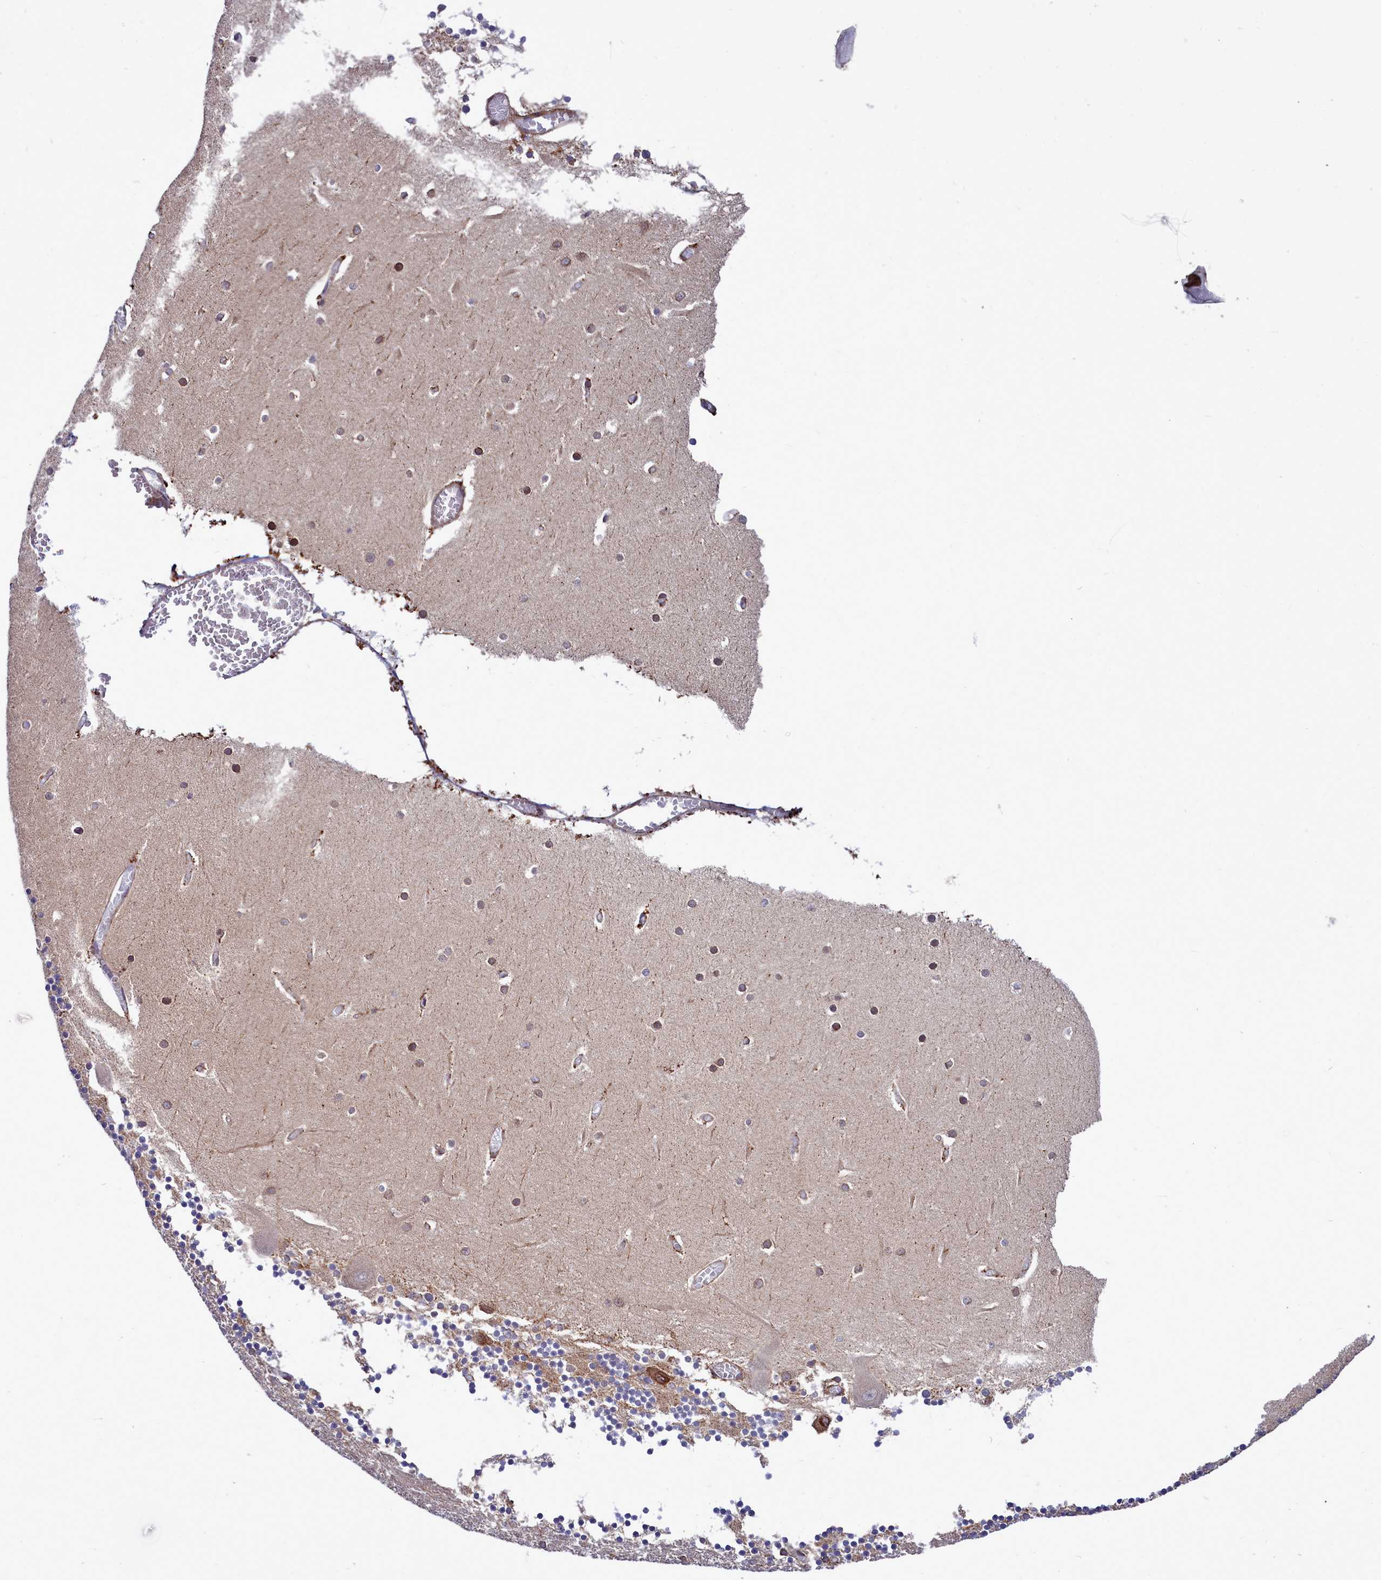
{"staining": {"intensity": "moderate", "quantity": "25%-75%", "location": "cytoplasmic/membranous"}, "tissue": "cerebellum", "cell_type": "Cells in granular layer", "image_type": "normal", "snomed": [{"axis": "morphology", "description": "Normal tissue, NOS"}, {"axis": "topography", "description": "Cerebellum"}], "caption": "Moderate cytoplasmic/membranous staining for a protein is seen in approximately 25%-75% of cells in granular layer of normal cerebellum using immunohistochemistry (IHC).", "gene": "RAPGEF4", "patient": {"sex": "female", "age": 28}}